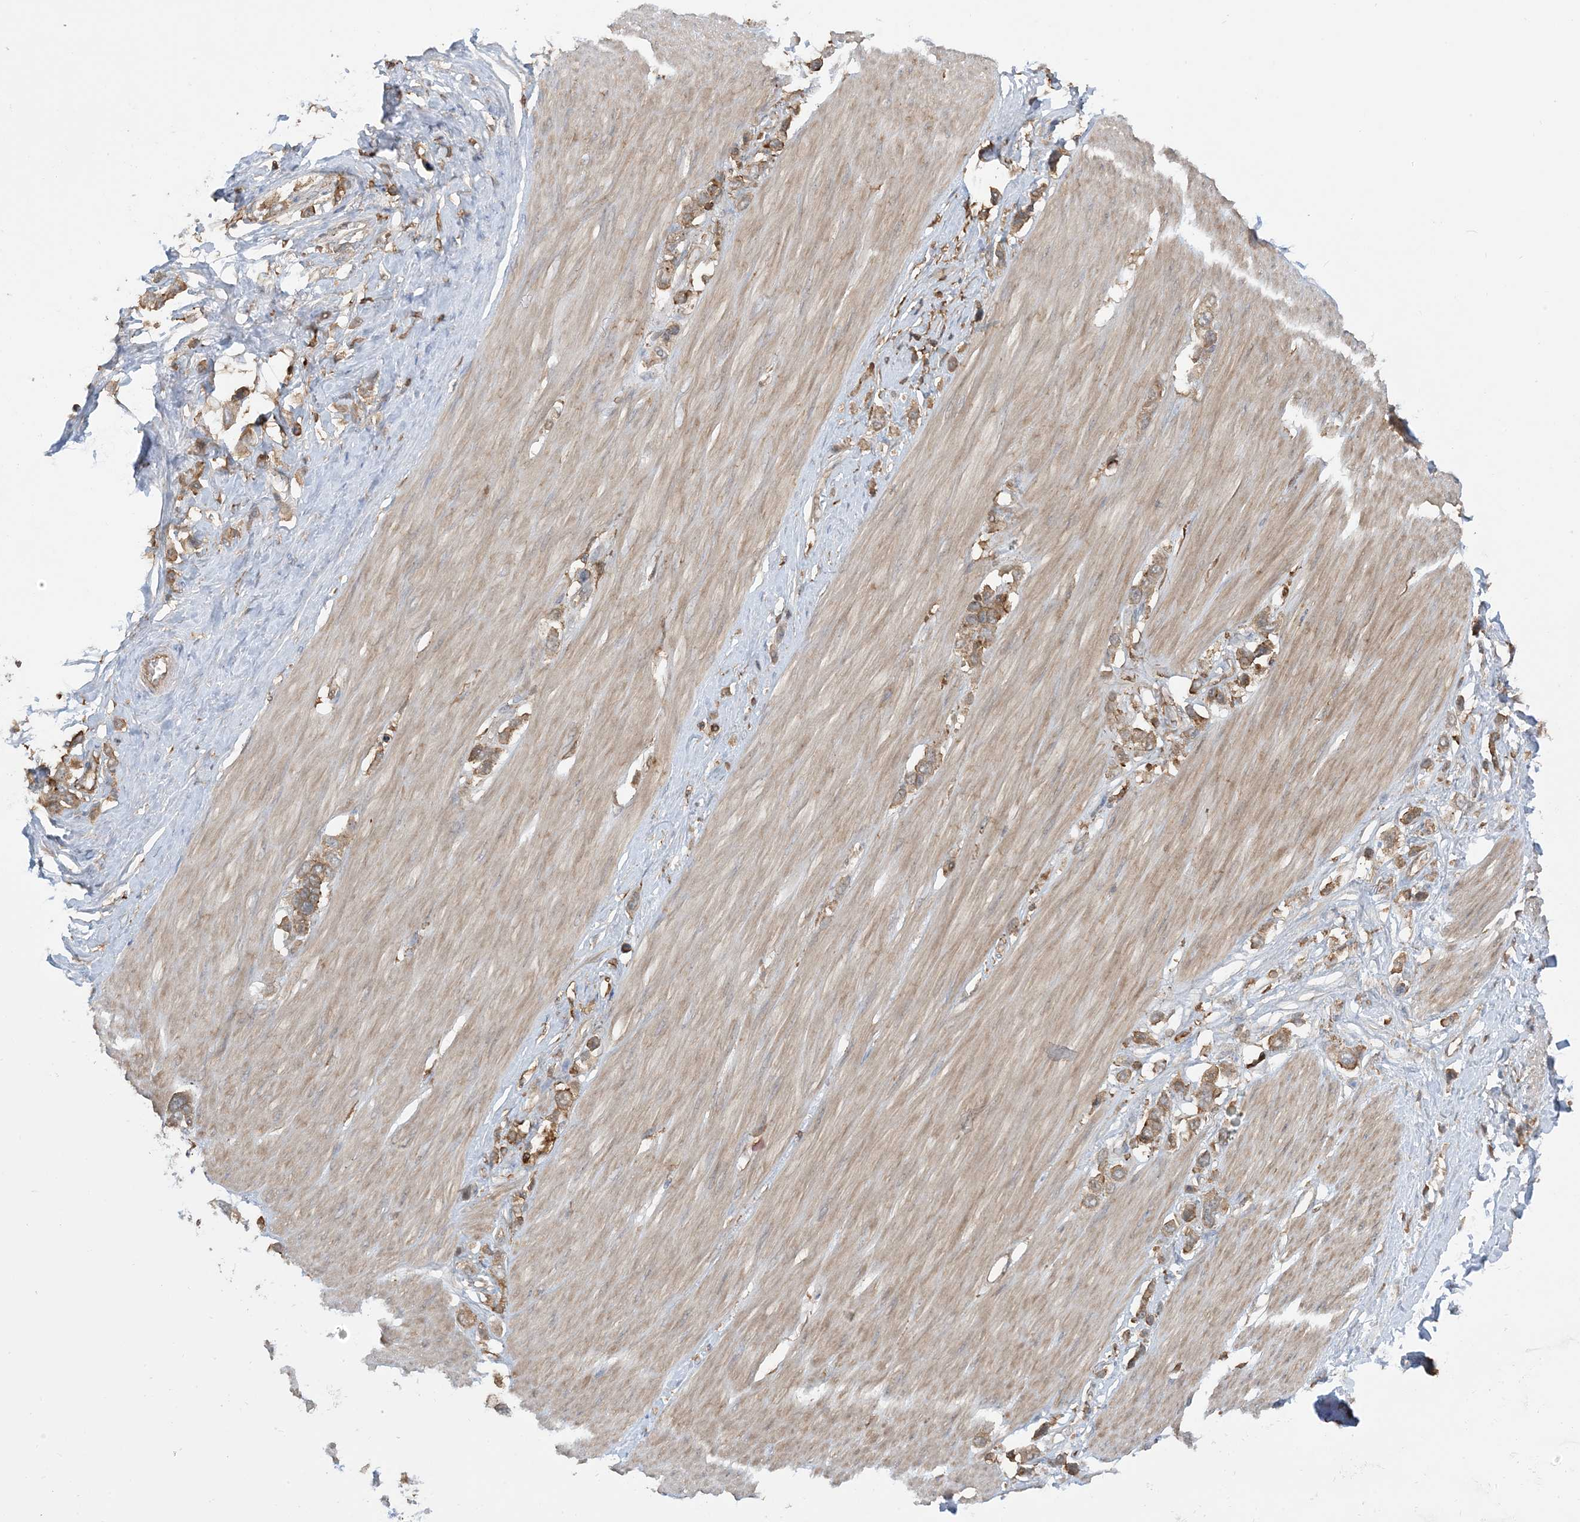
{"staining": {"intensity": "moderate", "quantity": ">75%", "location": "cytoplasmic/membranous"}, "tissue": "stomach cancer", "cell_type": "Tumor cells", "image_type": "cancer", "snomed": [{"axis": "morphology", "description": "Adenocarcinoma, NOS"}, {"axis": "topography", "description": "Stomach"}], "caption": "Protein analysis of stomach cancer tissue exhibits moderate cytoplasmic/membranous expression in approximately >75% of tumor cells.", "gene": "CAPZB", "patient": {"sex": "female", "age": 65}}